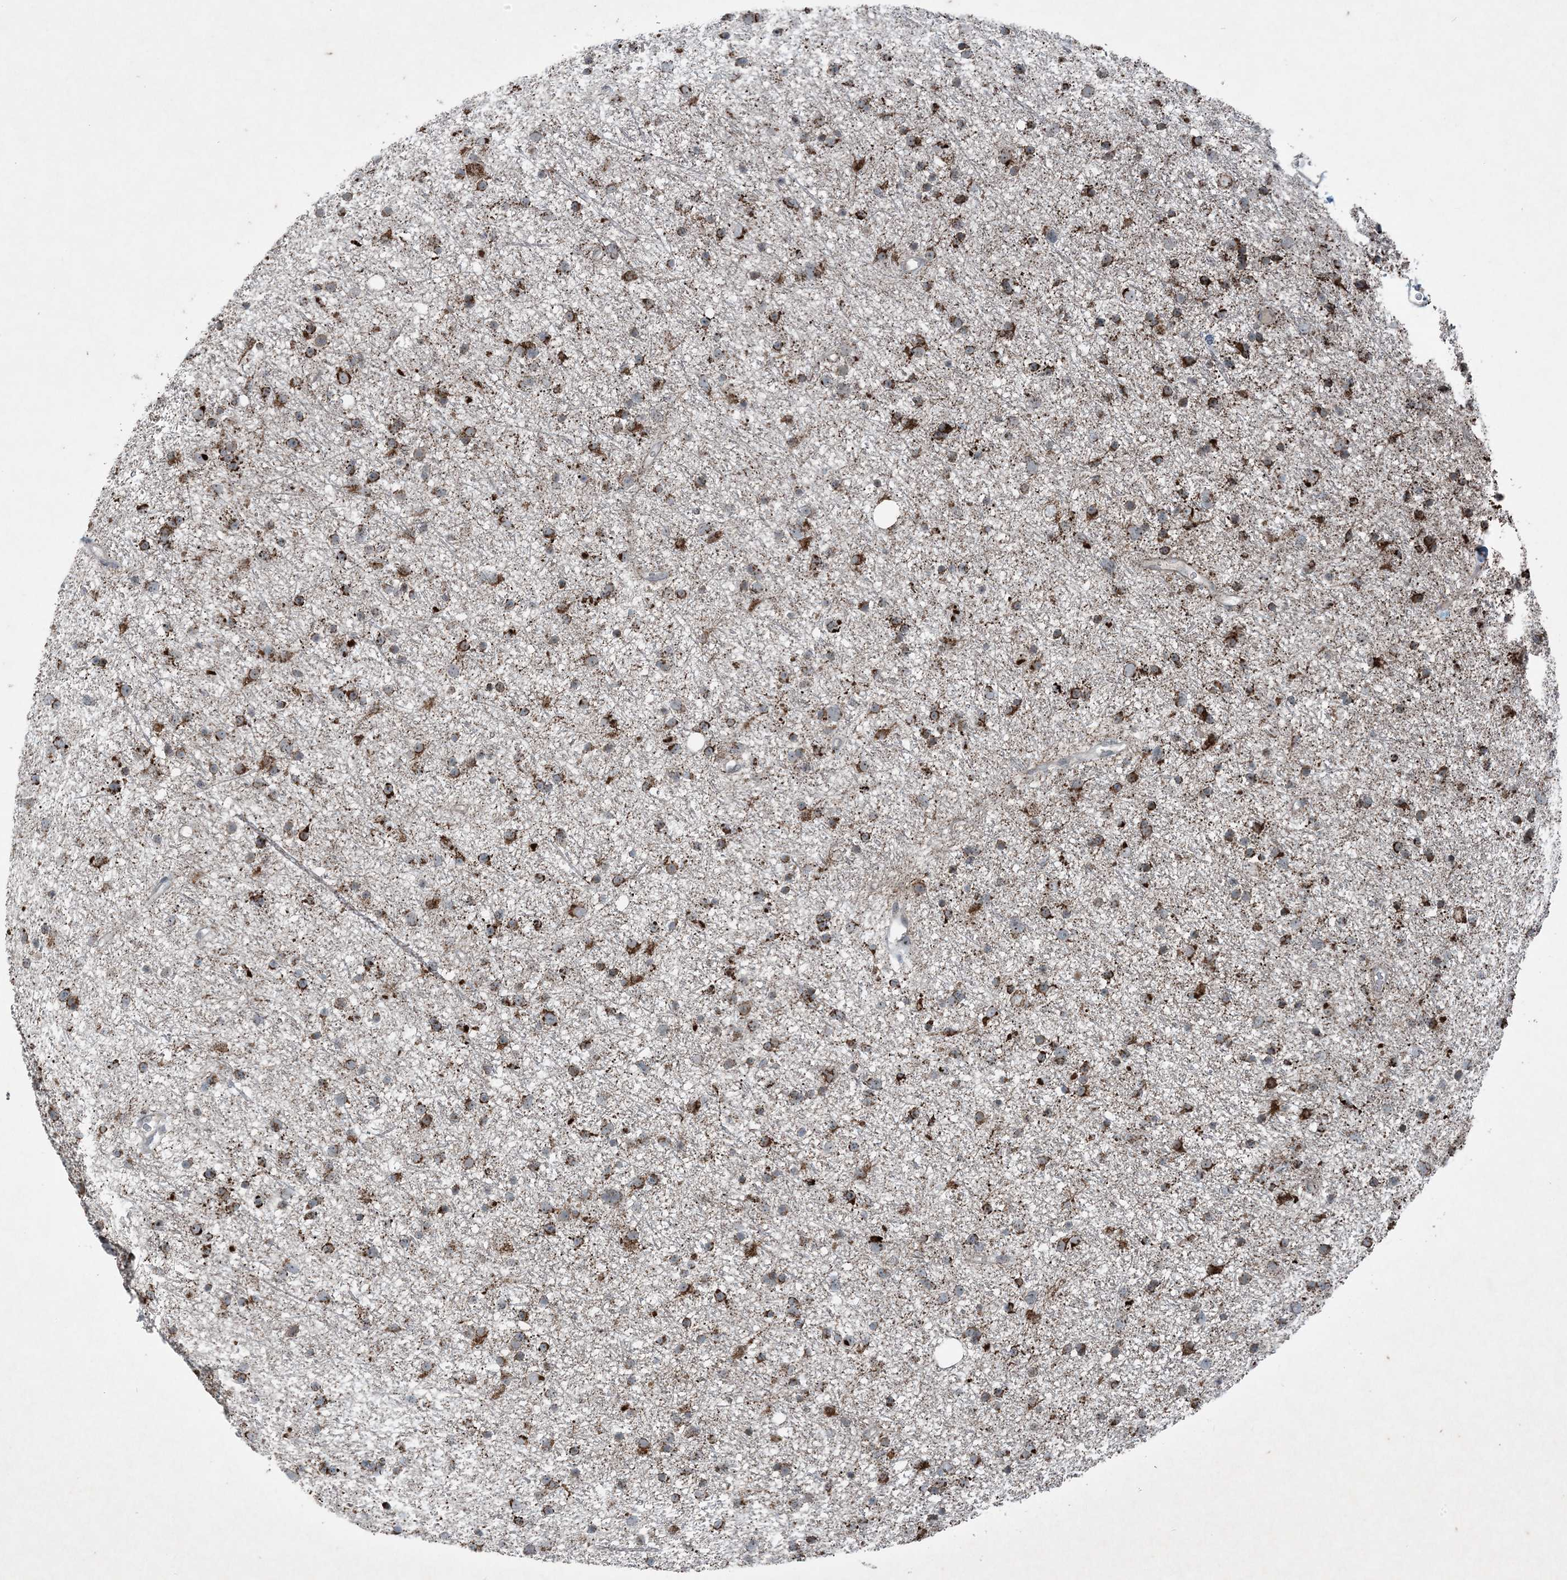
{"staining": {"intensity": "strong", "quantity": ">75%", "location": "cytoplasmic/membranous"}, "tissue": "glioma", "cell_type": "Tumor cells", "image_type": "cancer", "snomed": [{"axis": "morphology", "description": "Glioma, malignant, Low grade"}, {"axis": "topography", "description": "Cerebral cortex"}], "caption": "IHC (DAB (3,3'-diaminobenzidine)) staining of human glioma reveals strong cytoplasmic/membranous protein staining in about >75% of tumor cells.", "gene": "PC", "patient": {"sex": "female", "age": 39}}